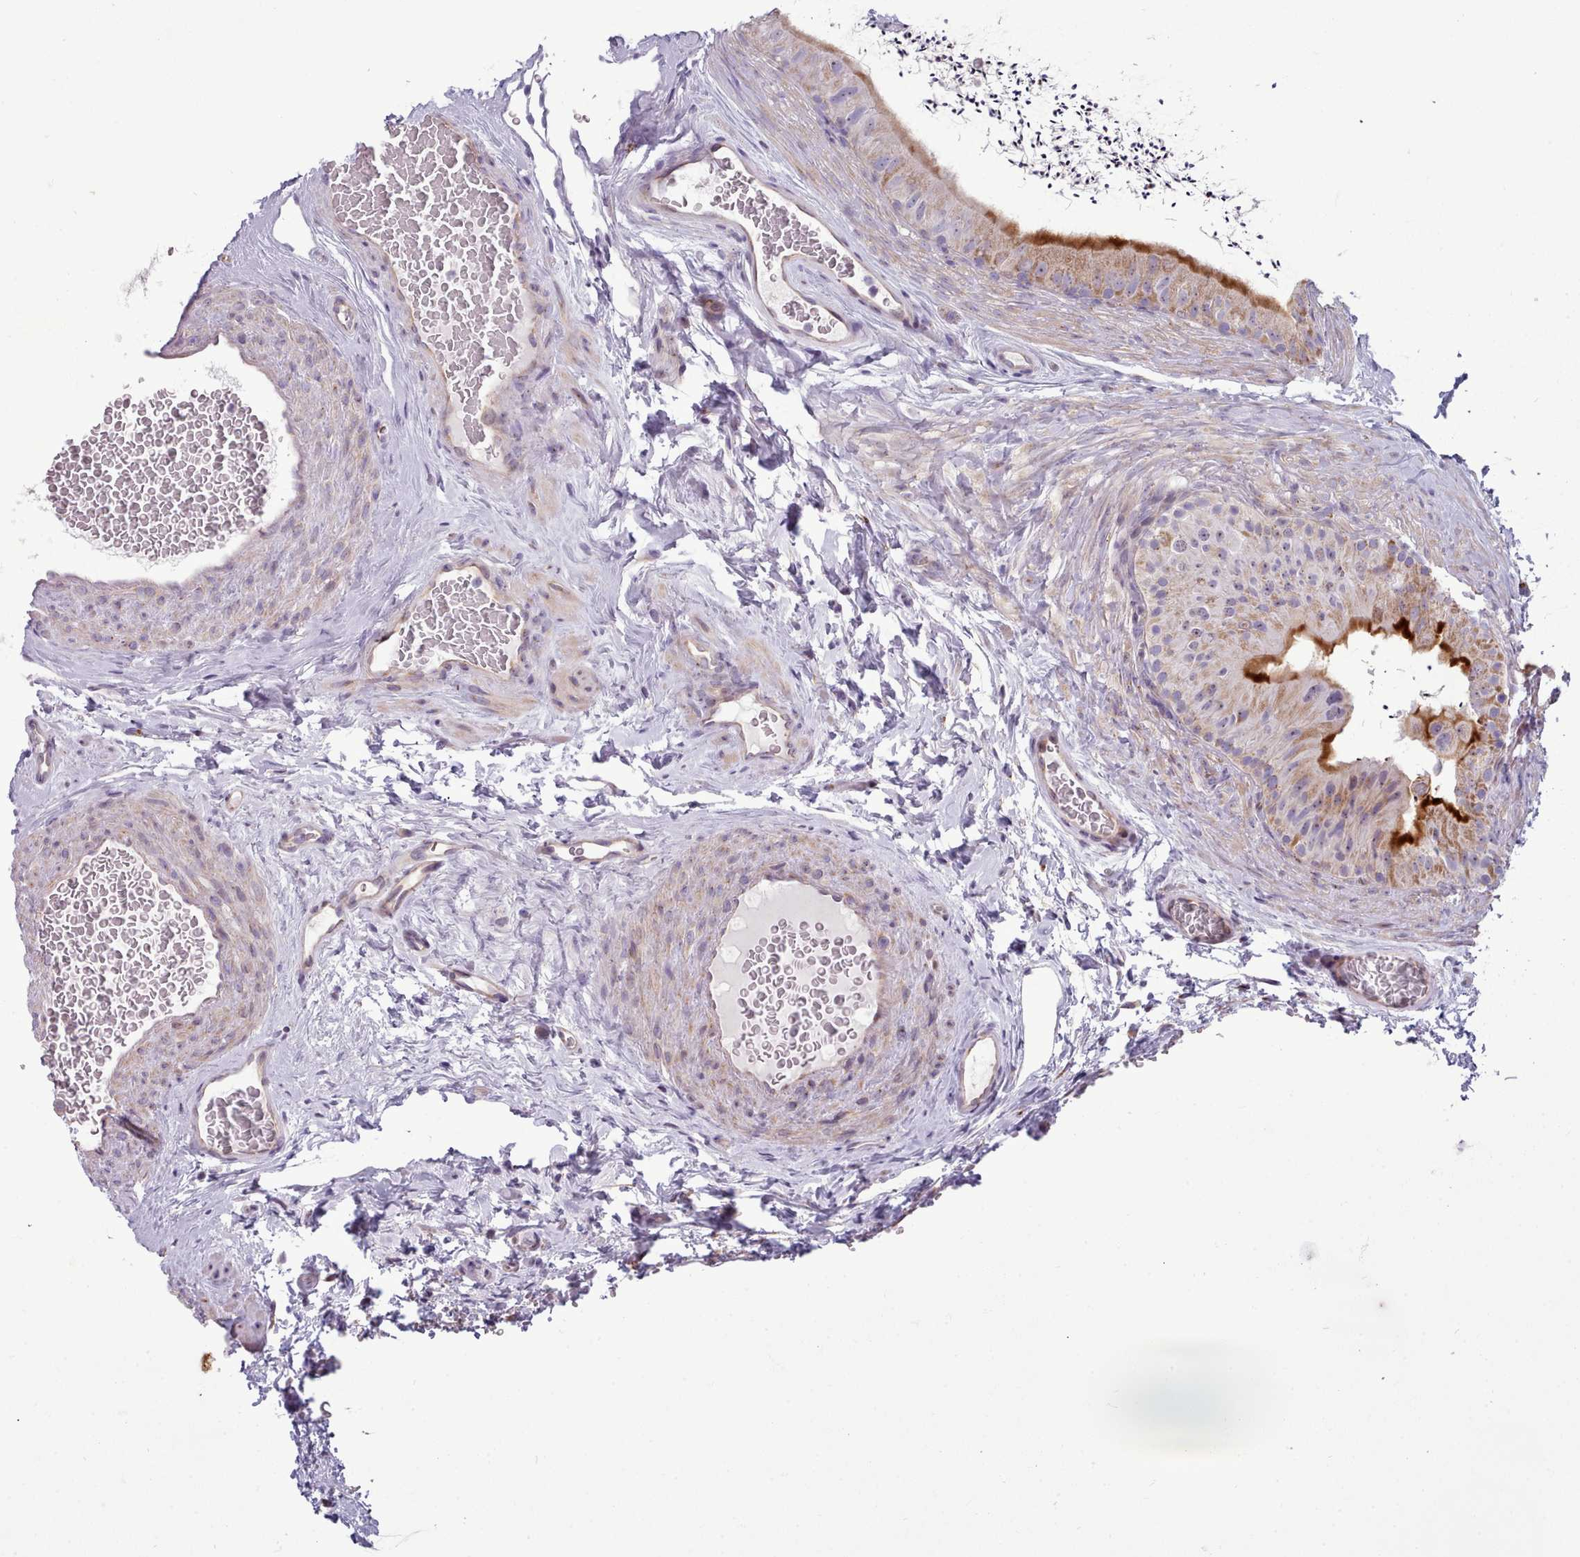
{"staining": {"intensity": "strong", "quantity": ">75%", "location": "cytoplasmic/membranous"}, "tissue": "epididymis", "cell_type": "Glandular cells", "image_type": "normal", "snomed": [{"axis": "morphology", "description": "Normal tissue, NOS"}, {"axis": "topography", "description": "Epididymis"}], "caption": "Immunohistochemical staining of unremarkable epididymis exhibits strong cytoplasmic/membranous protein expression in approximately >75% of glandular cells. Nuclei are stained in blue.", "gene": "SLC52A3", "patient": {"sex": "male", "age": 50}}